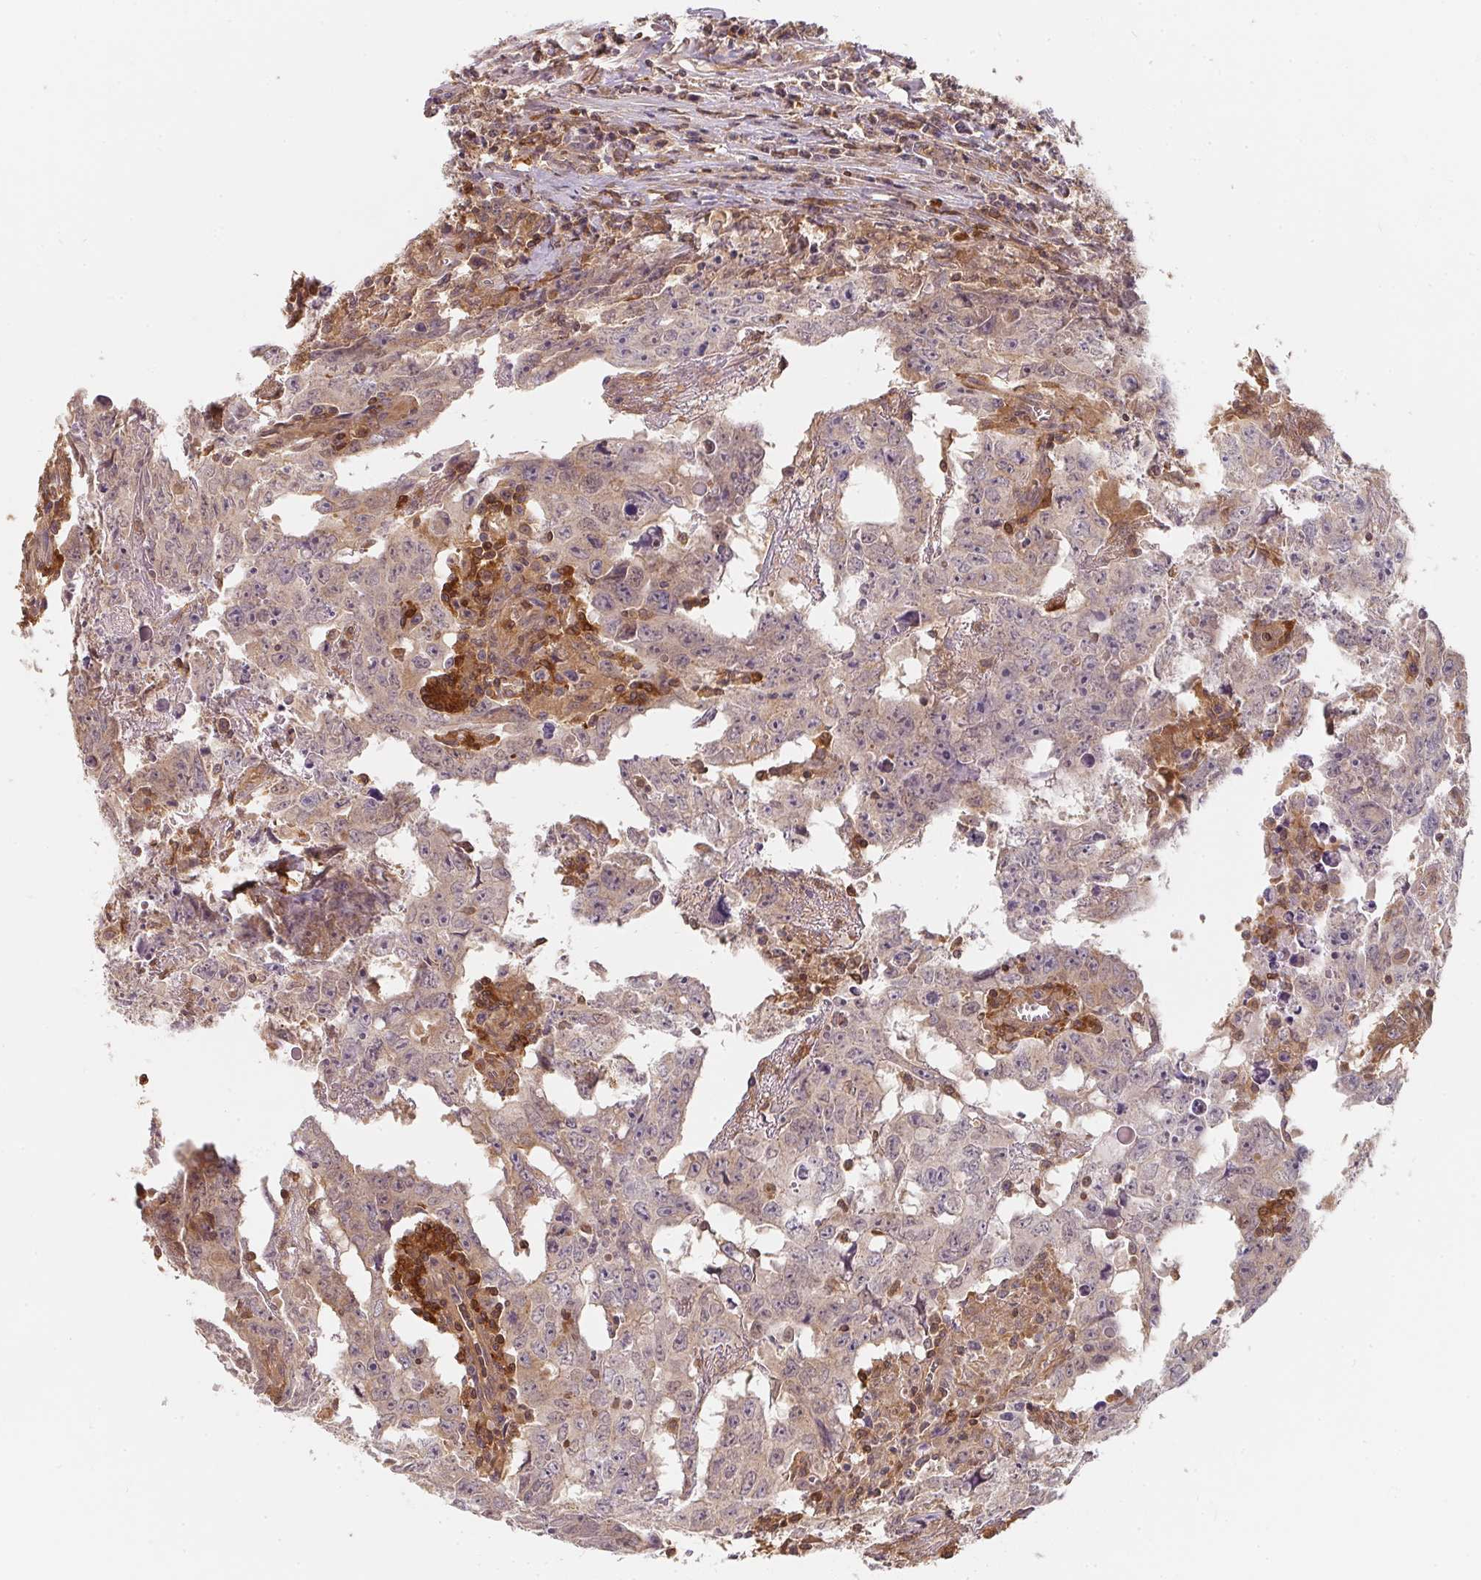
{"staining": {"intensity": "negative", "quantity": "none", "location": "none"}, "tissue": "testis cancer", "cell_type": "Tumor cells", "image_type": "cancer", "snomed": [{"axis": "morphology", "description": "Carcinoma, Embryonal, NOS"}, {"axis": "topography", "description": "Testis"}], "caption": "IHC of human testis cancer exhibits no staining in tumor cells.", "gene": "ANKRD13A", "patient": {"sex": "male", "age": 22}}